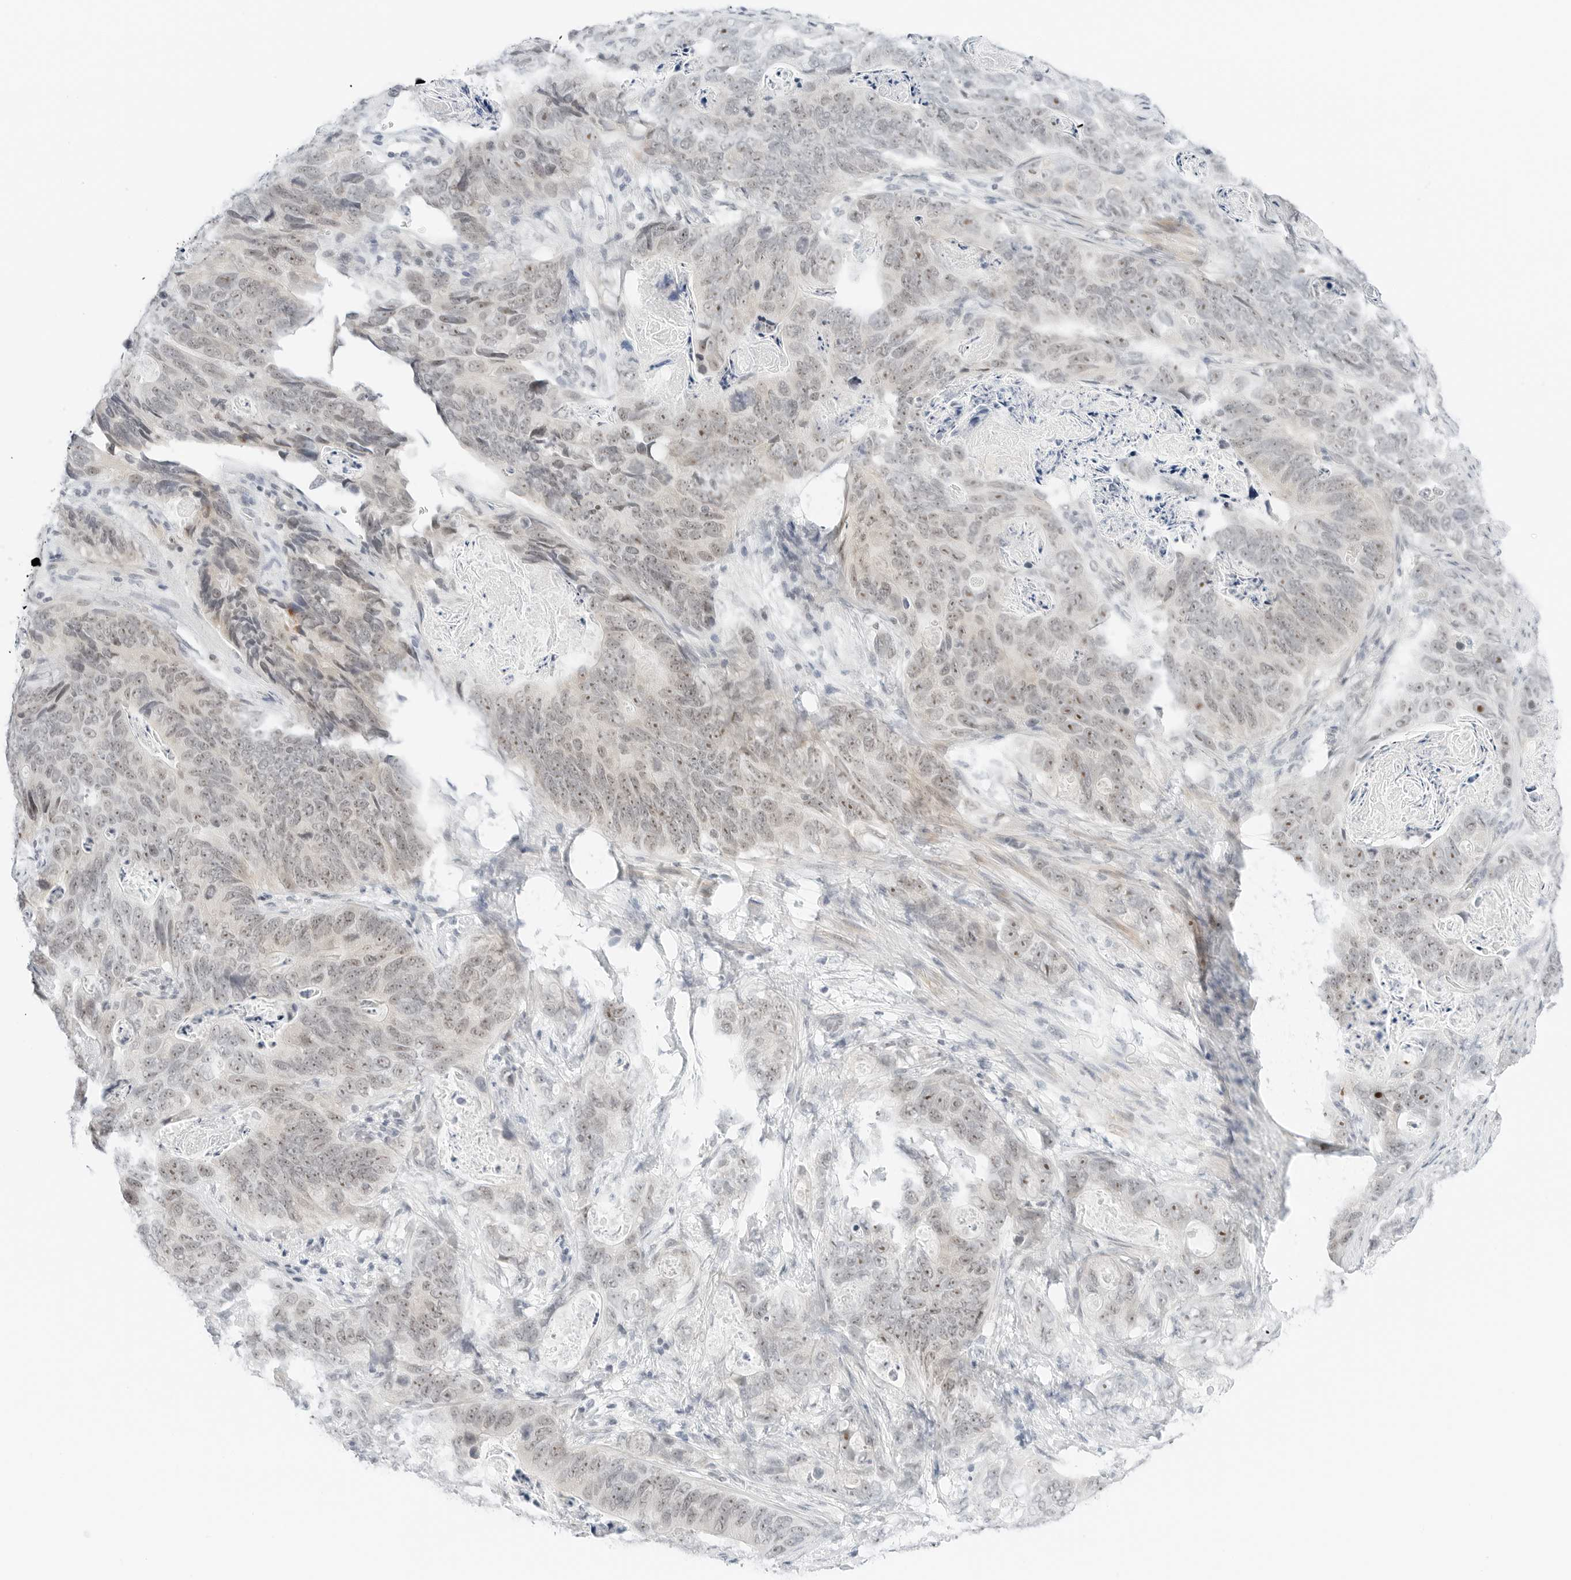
{"staining": {"intensity": "weak", "quantity": "25%-75%", "location": "nuclear"}, "tissue": "stomach cancer", "cell_type": "Tumor cells", "image_type": "cancer", "snomed": [{"axis": "morphology", "description": "Normal tissue, NOS"}, {"axis": "morphology", "description": "Adenocarcinoma, NOS"}, {"axis": "topography", "description": "Stomach"}], "caption": "Immunohistochemistry (IHC) (DAB) staining of human stomach cancer reveals weak nuclear protein staining in about 25%-75% of tumor cells.", "gene": "CCSAP", "patient": {"sex": "female", "age": 89}}